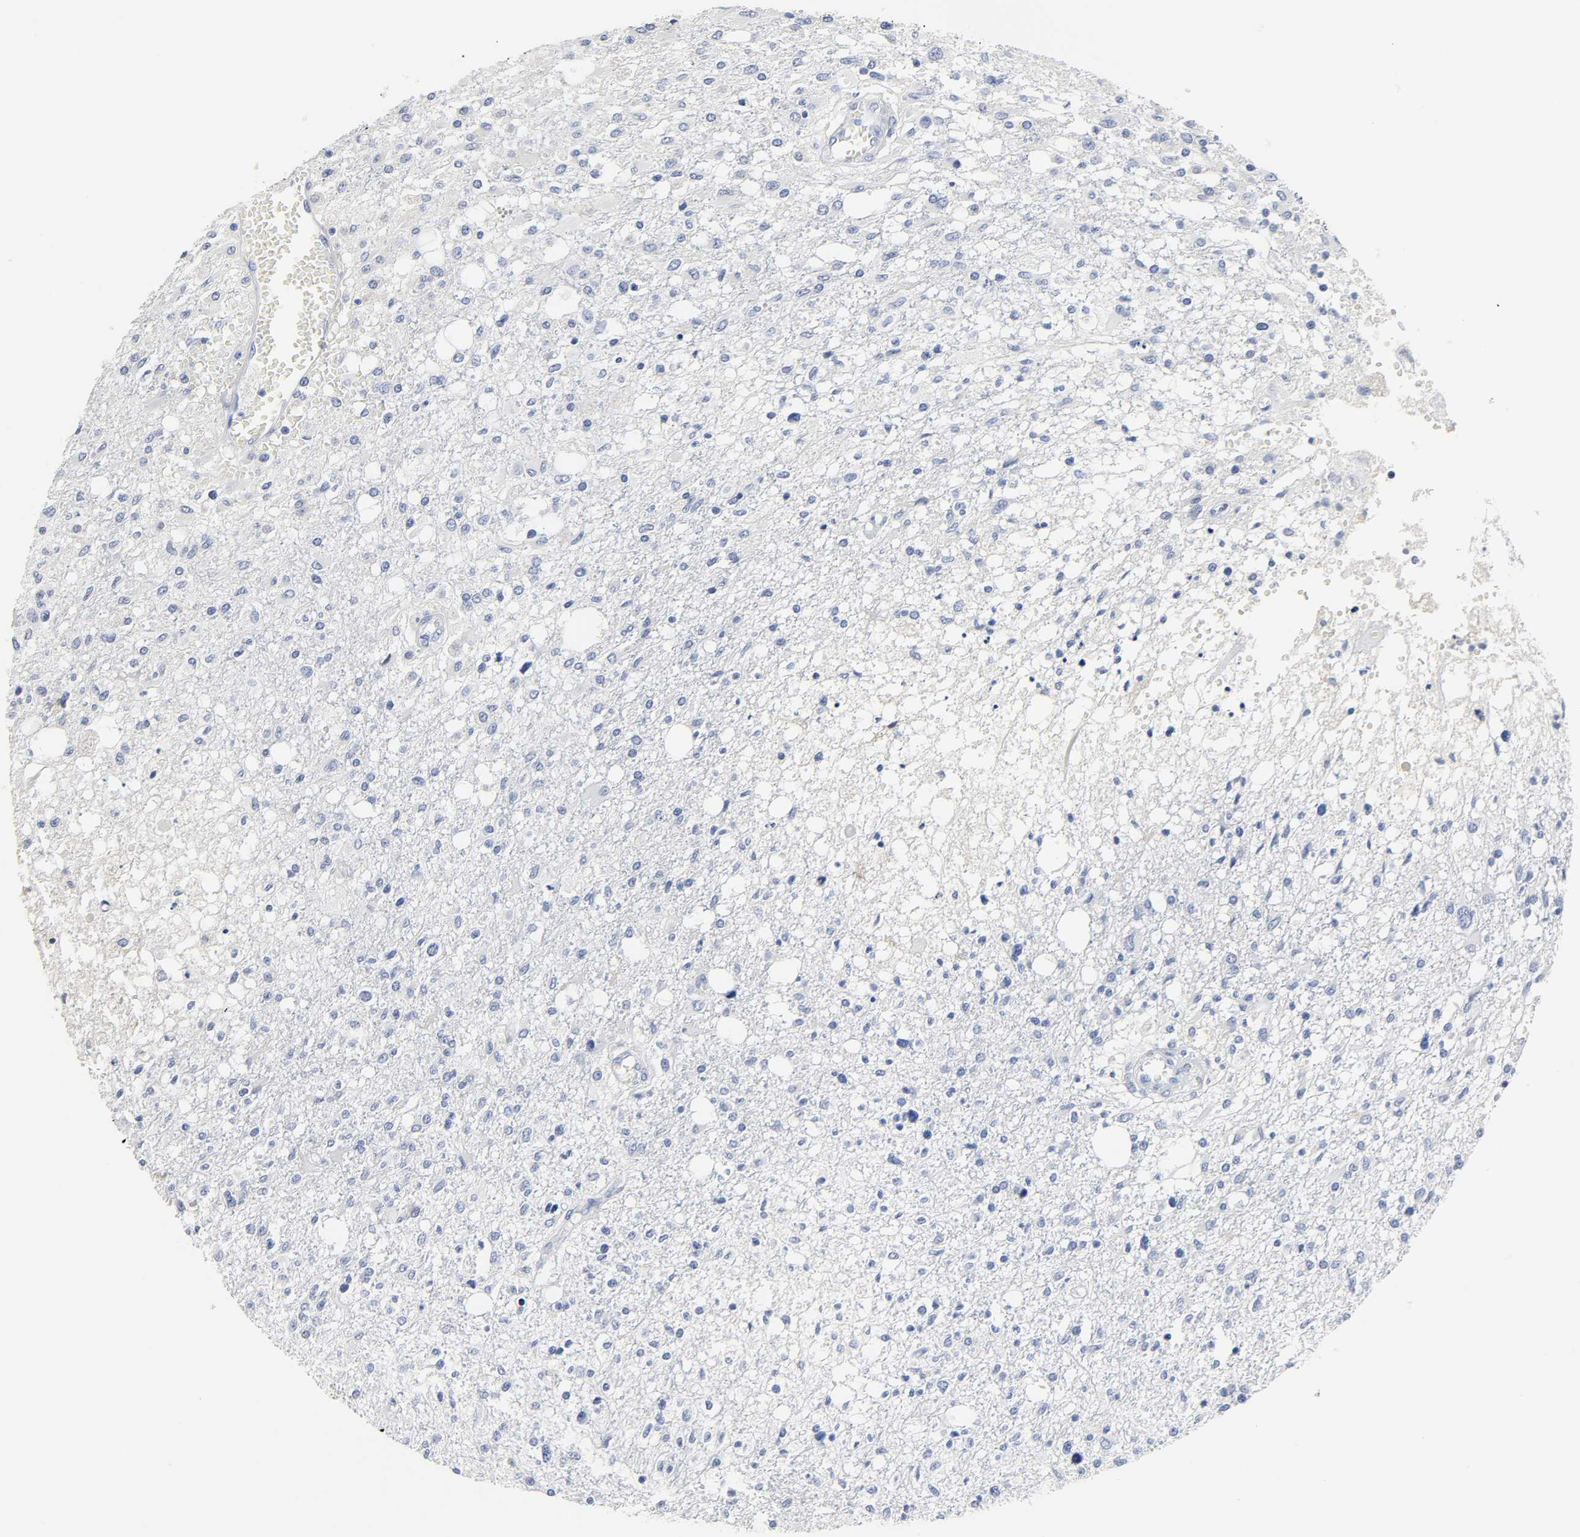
{"staining": {"intensity": "negative", "quantity": "none", "location": "none"}, "tissue": "glioma", "cell_type": "Tumor cells", "image_type": "cancer", "snomed": [{"axis": "morphology", "description": "Glioma, malignant, High grade"}, {"axis": "topography", "description": "Cerebral cortex"}], "caption": "IHC of human glioma reveals no expression in tumor cells. (DAB IHC visualized using brightfield microscopy, high magnification).", "gene": "ACP3", "patient": {"sex": "male", "age": 76}}